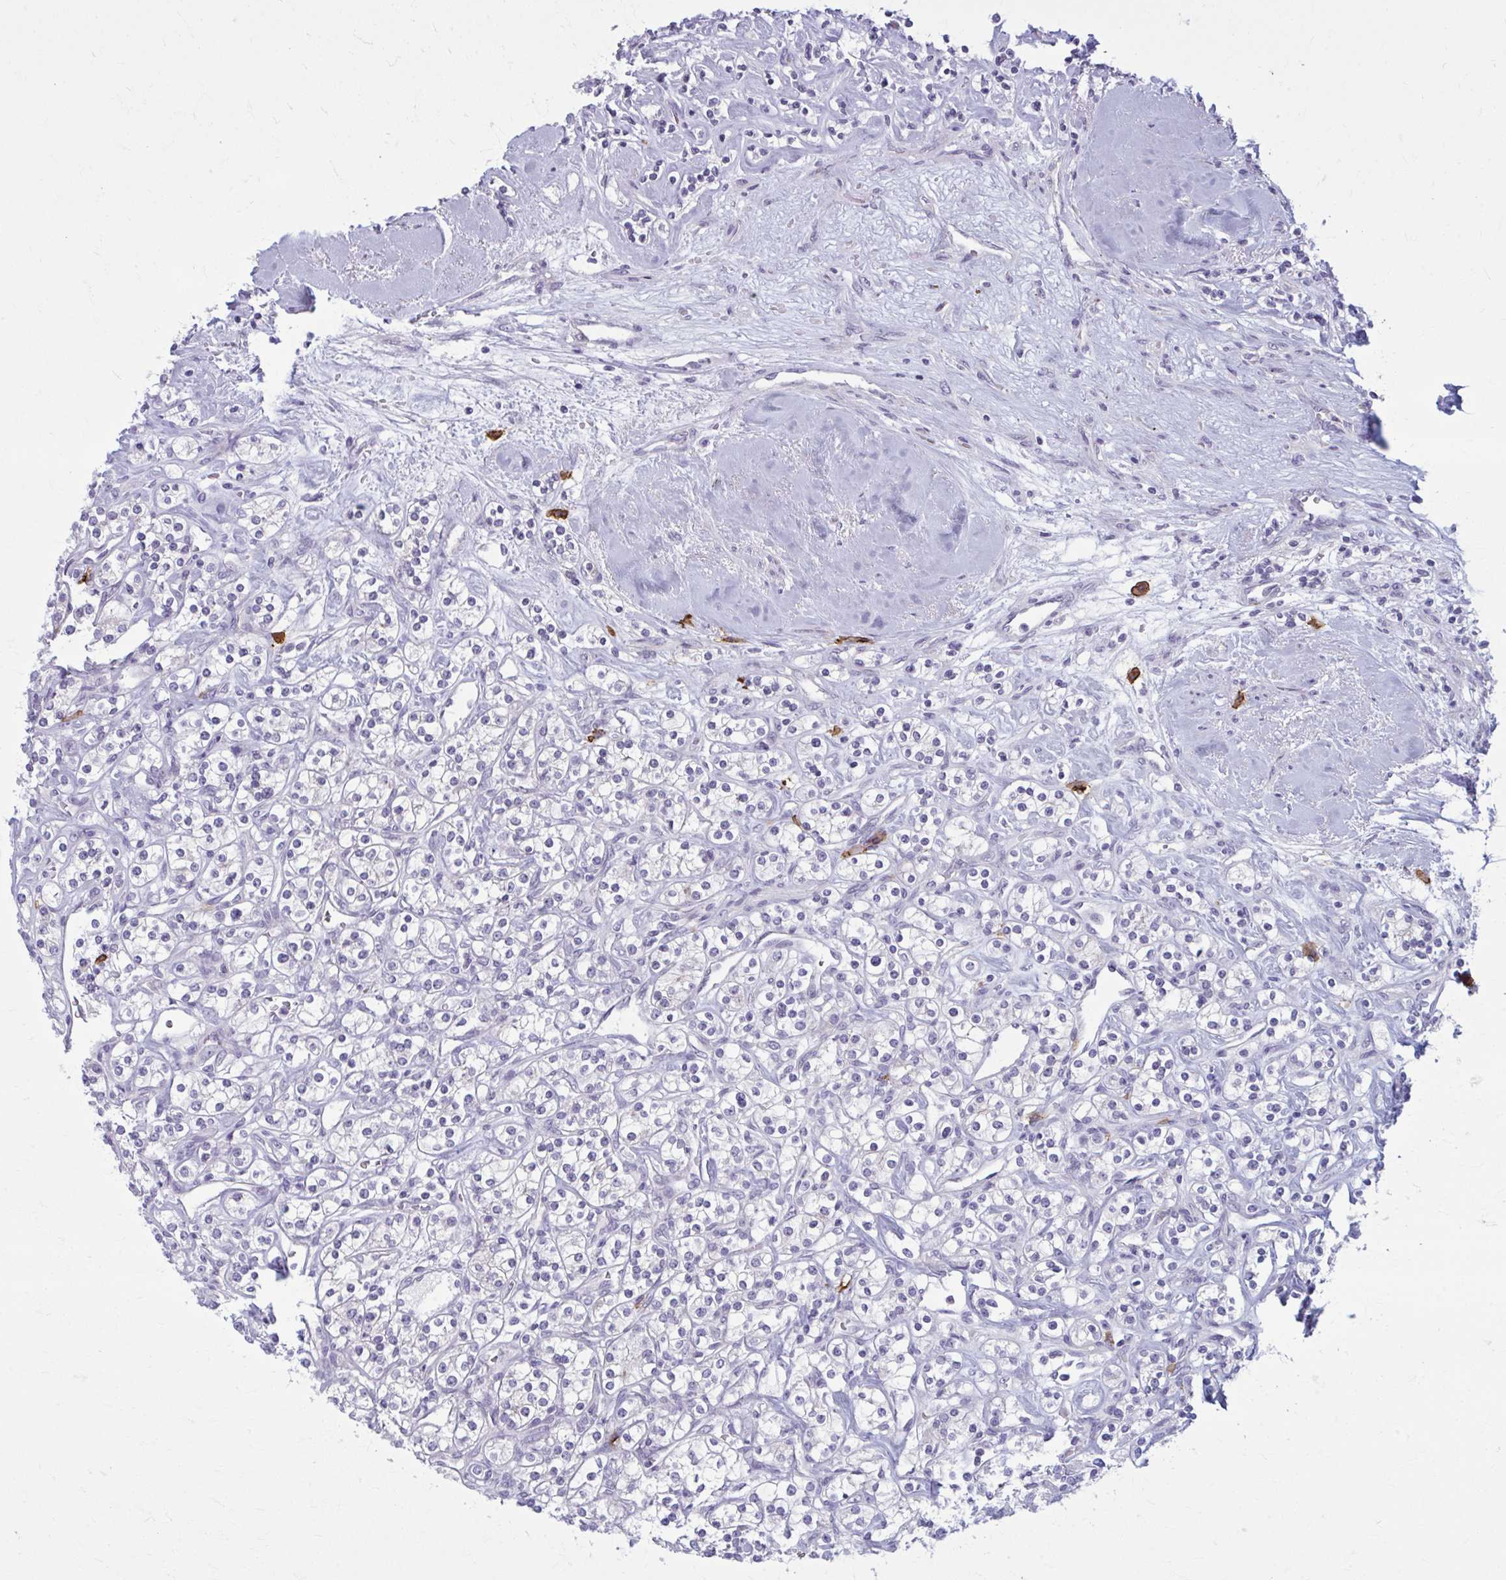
{"staining": {"intensity": "negative", "quantity": "none", "location": "none"}, "tissue": "renal cancer", "cell_type": "Tumor cells", "image_type": "cancer", "snomed": [{"axis": "morphology", "description": "Adenocarcinoma, NOS"}, {"axis": "topography", "description": "Kidney"}], "caption": "Renal cancer stained for a protein using immunohistochemistry shows no expression tumor cells.", "gene": "CD38", "patient": {"sex": "male", "age": 77}}